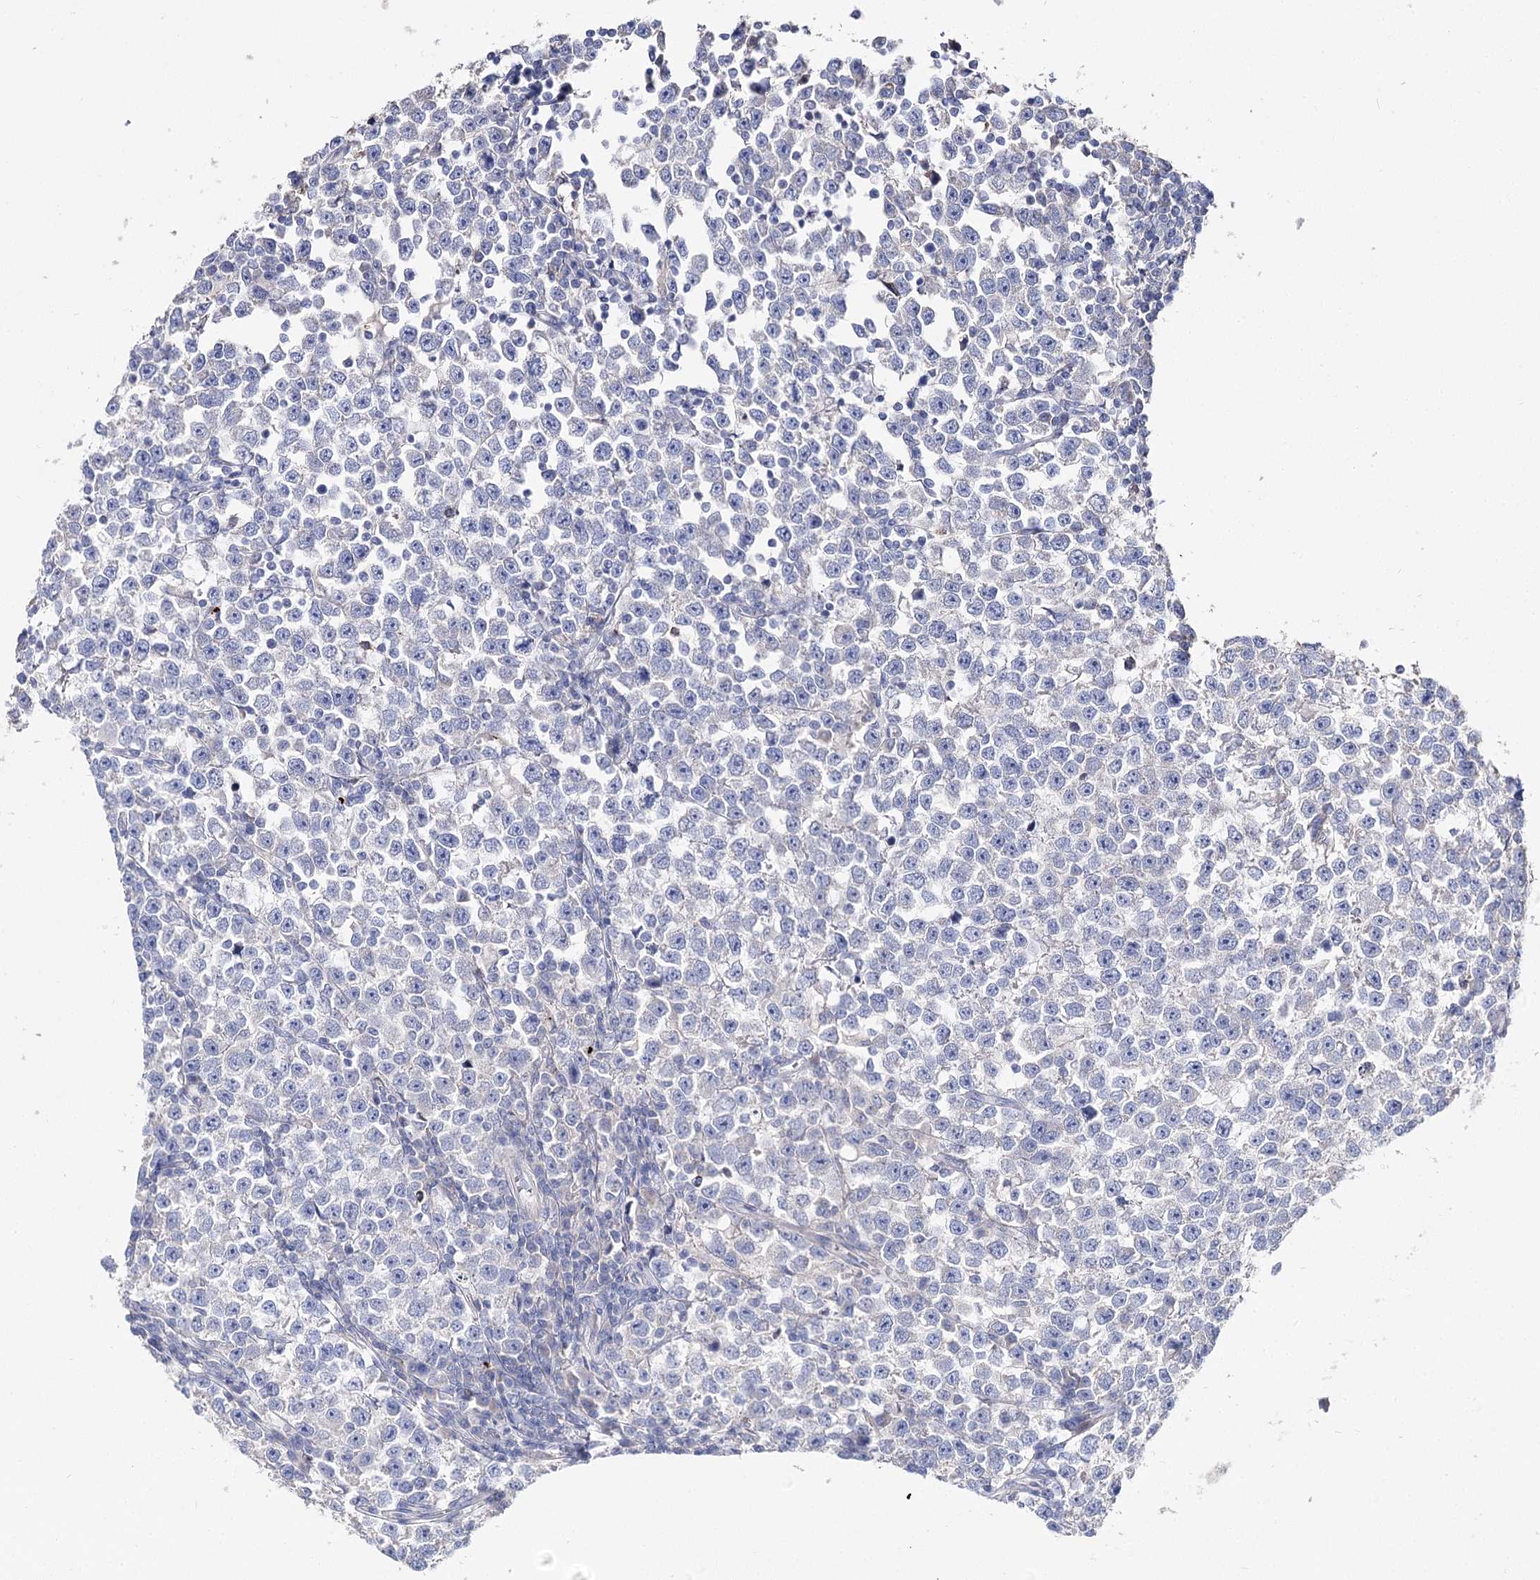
{"staining": {"intensity": "negative", "quantity": "none", "location": "none"}, "tissue": "testis cancer", "cell_type": "Tumor cells", "image_type": "cancer", "snomed": [{"axis": "morphology", "description": "Normal tissue, NOS"}, {"axis": "morphology", "description": "Seminoma, NOS"}, {"axis": "topography", "description": "Testis"}], "caption": "Immunohistochemistry (IHC) of human testis cancer shows no staining in tumor cells.", "gene": "NRAP", "patient": {"sex": "male", "age": 43}}